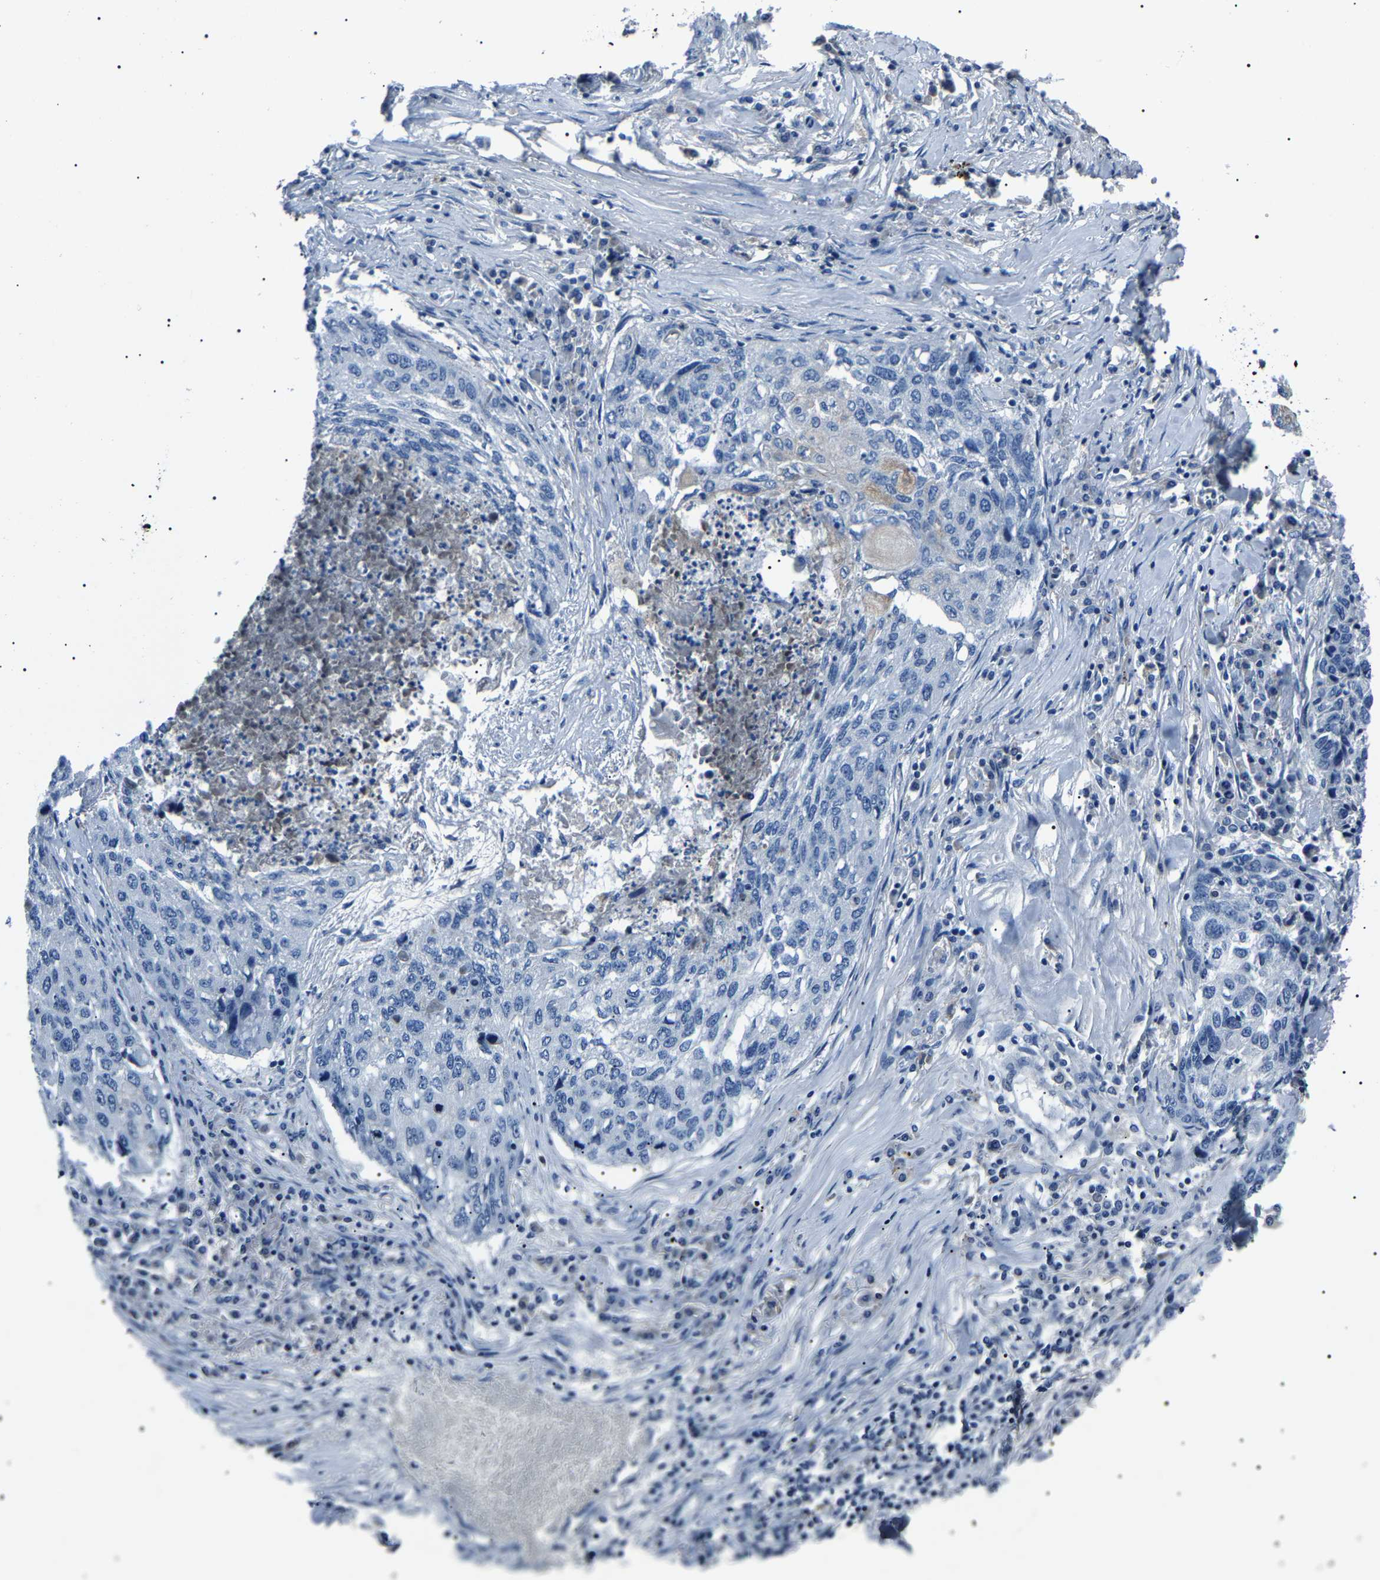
{"staining": {"intensity": "negative", "quantity": "none", "location": "none"}, "tissue": "lung cancer", "cell_type": "Tumor cells", "image_type": "cancer", "snomed": [{"axis": "morphology", "description": "Squamous cell carcinoma, NOS"}, {"axis": "topography", "description": "Lung"}], "caption": "A micrograph of human lung cancer (squamous cell carcinoma) is negative for staining in tumor cells.", "gene": "KLK15", "patient": {"sex": "female", "age": 63}}